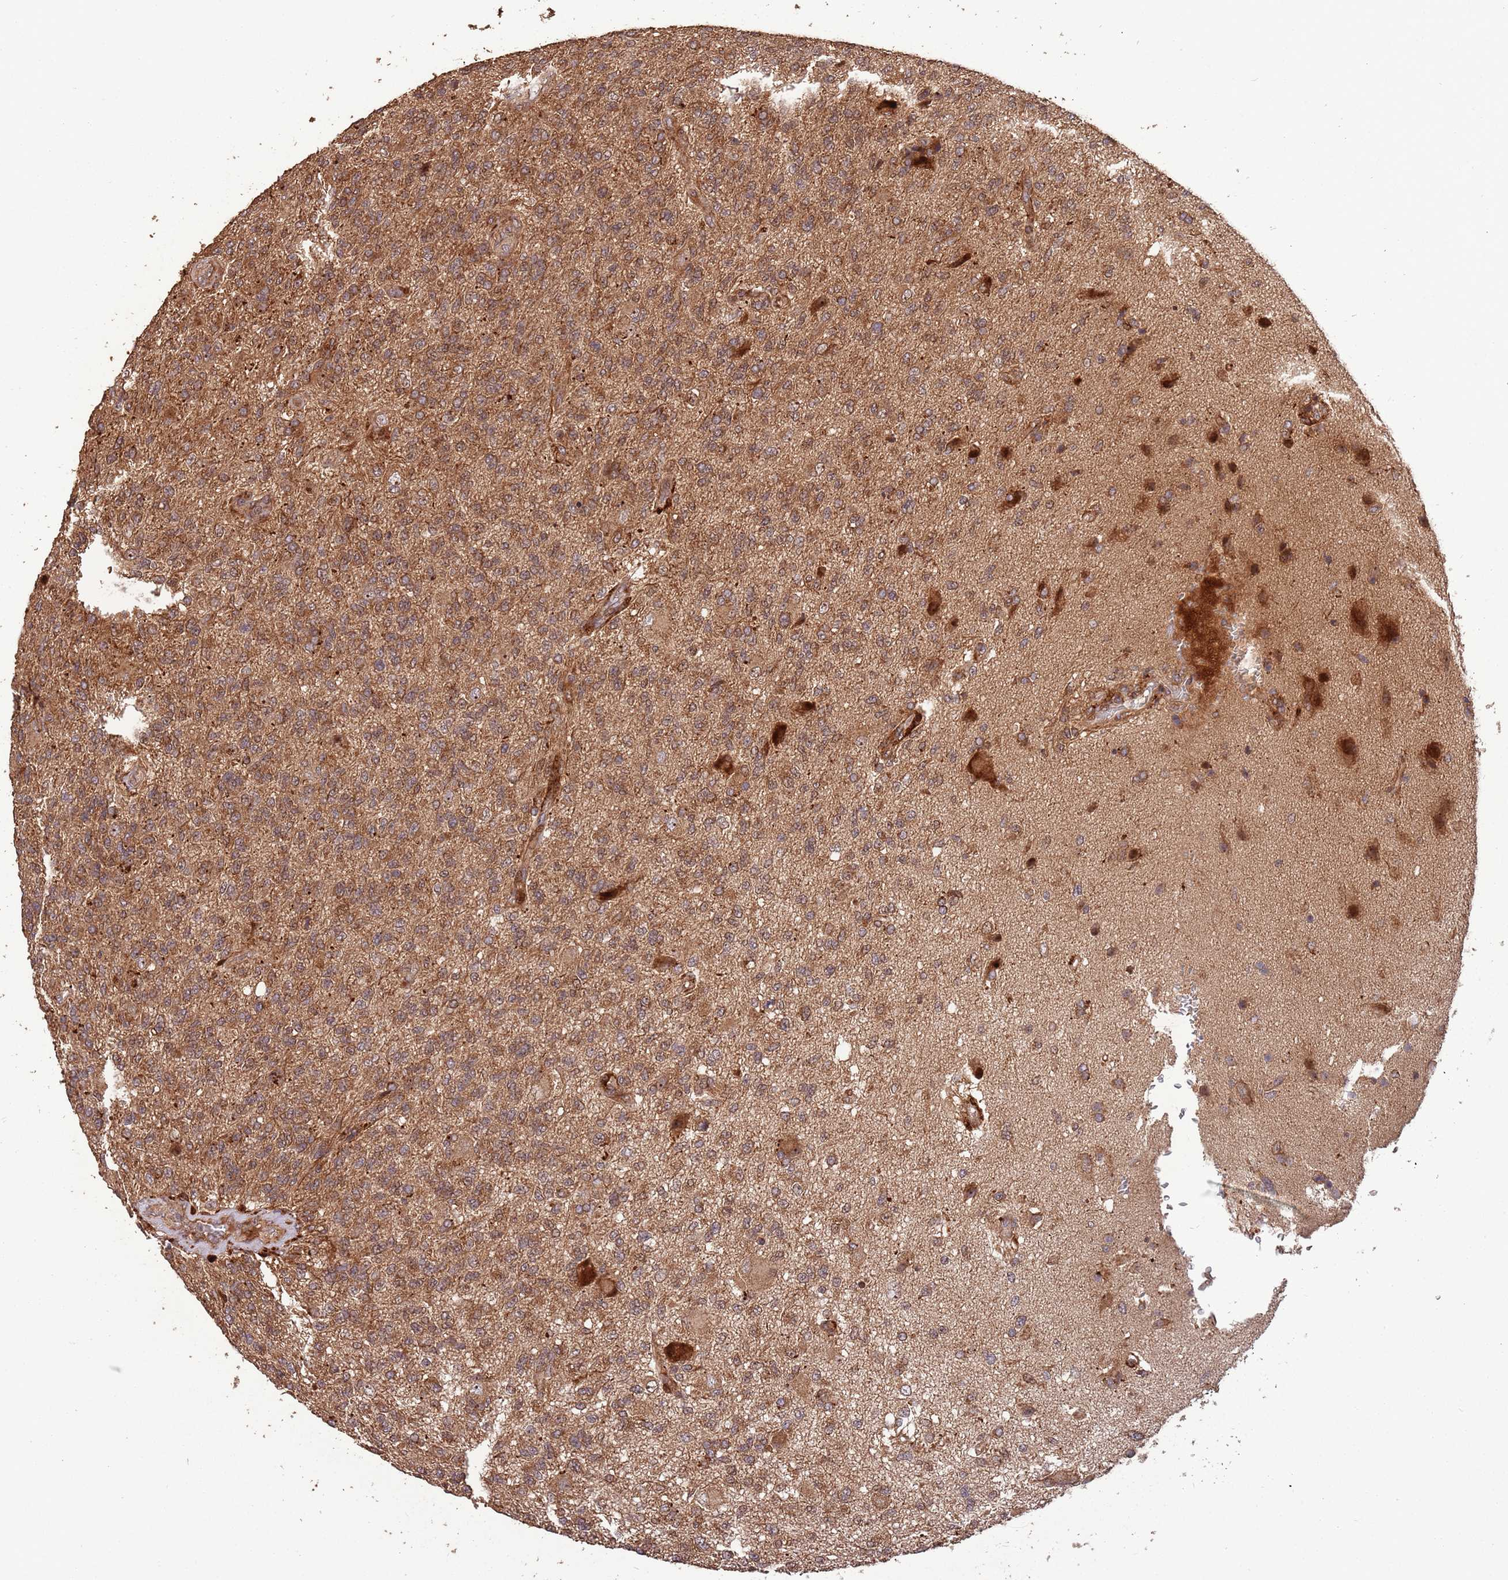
{"staining": {"intensity": "moderate", "quantity": ">75%", "location": "cytoplasmic/membranous"}, "tissue": "glioma", "cell_type": "Tumor cells", "image_type": "cancer", "snomed": [{"axis": "morphology", "description": "Glioma, malignant, High grade"}, {"axis": "topography", "description": "Brain"}], "caption": "High-power microscopy captured an immunohistochemistry image of glioma, revealing moderate cytoplasmic/membranous staining in about >75% of tumor cells.", "gene": "ZNF428", "patient": {"sex": "male", "age": 56}}